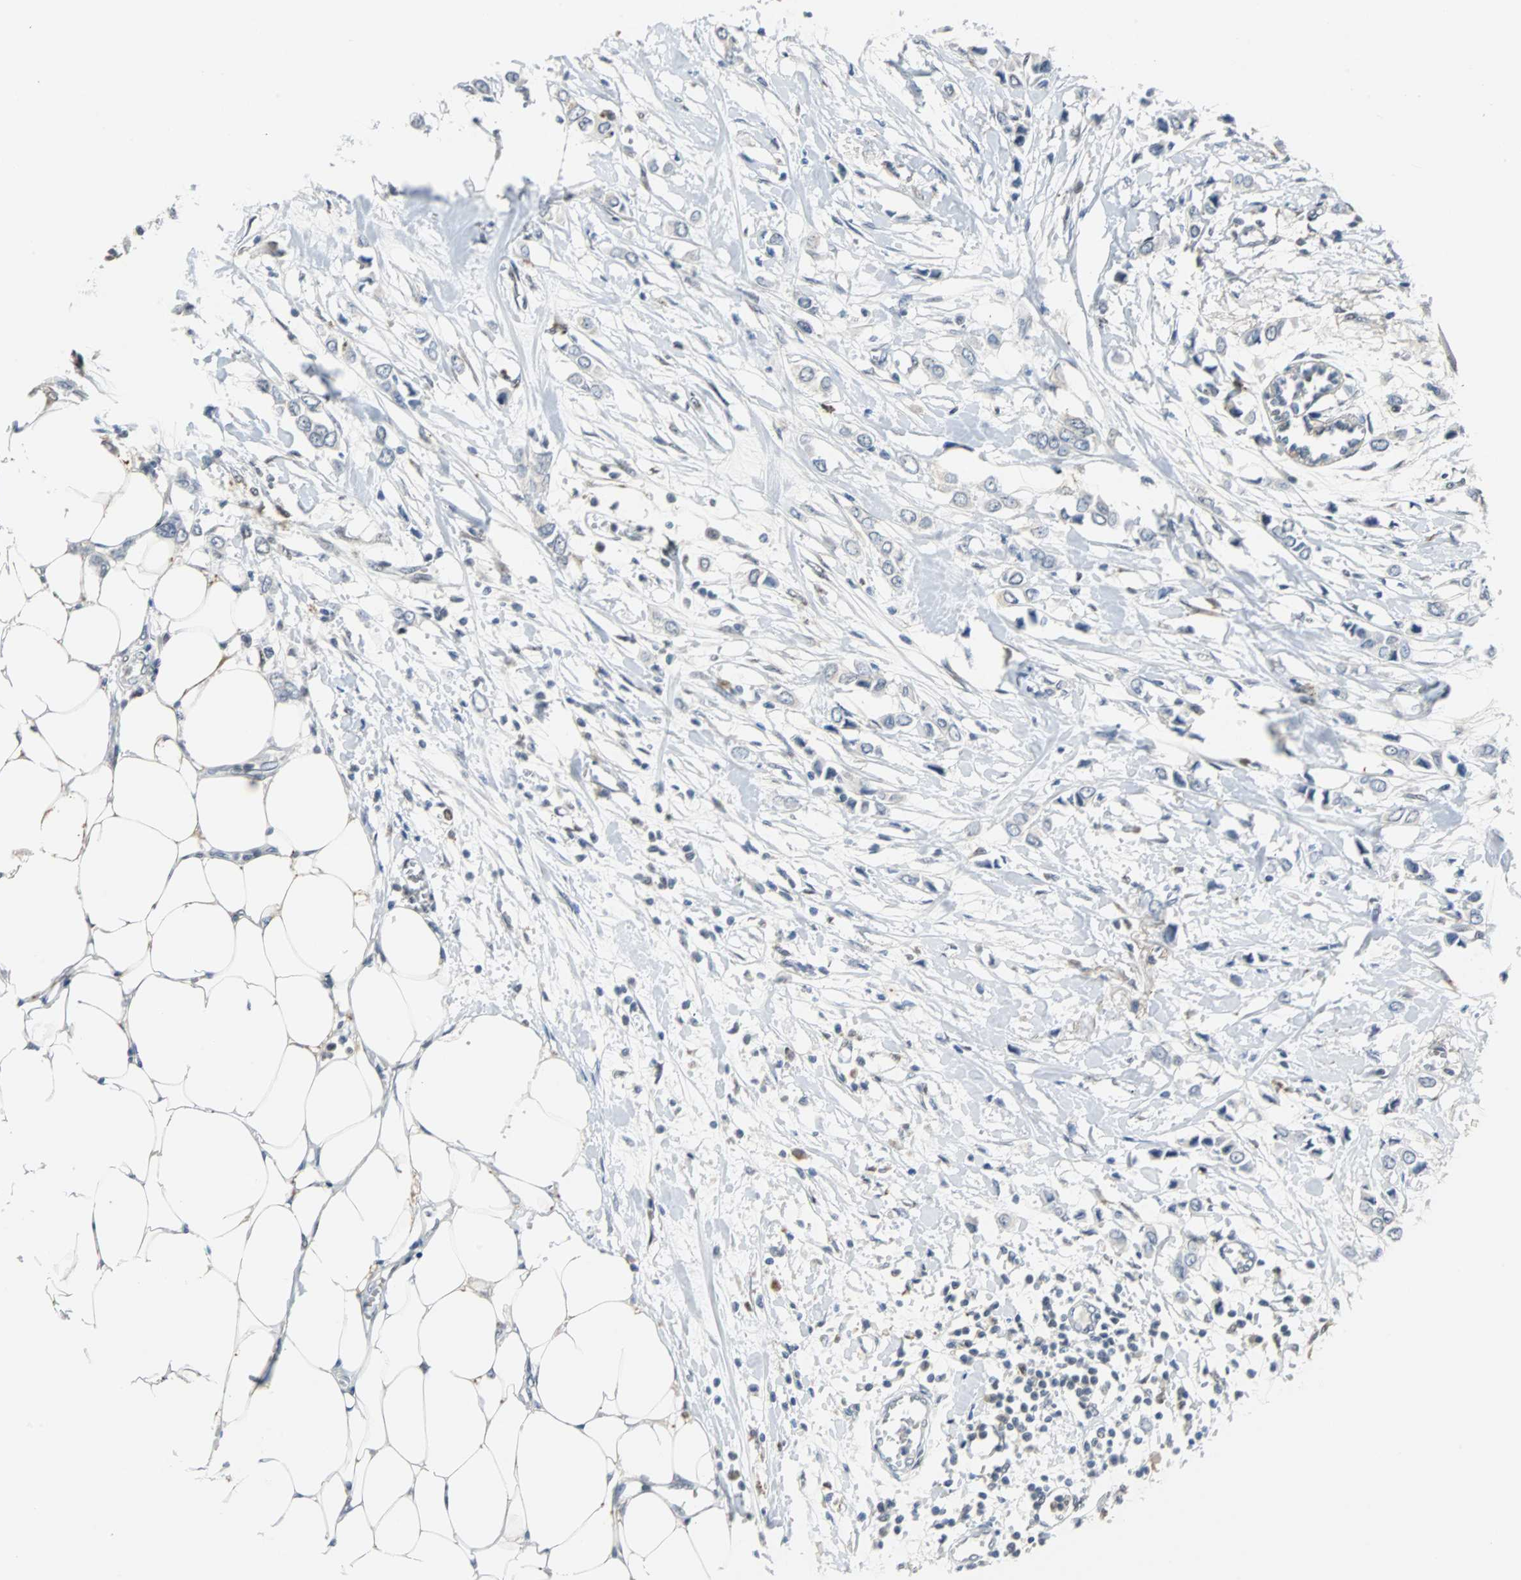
{"staining": {"intensity": "weak", "quantity": "<25%", "location": "cytoplasmic/membranous"}, "tissue": "breast cancer", "cell_type": "Tumor cells", "image_type": "cancer", "snomed": [{"axis": "morphology", "description": "Lobular carcinoma"}, {"axis": "topography", "description": "Breast"}], "caption": "Tumor cells are negative for brown protein staining in breast cancer (lobular carcinoma).", "gene": "HLX", "patient": {"sex": "female", "age": 51}}